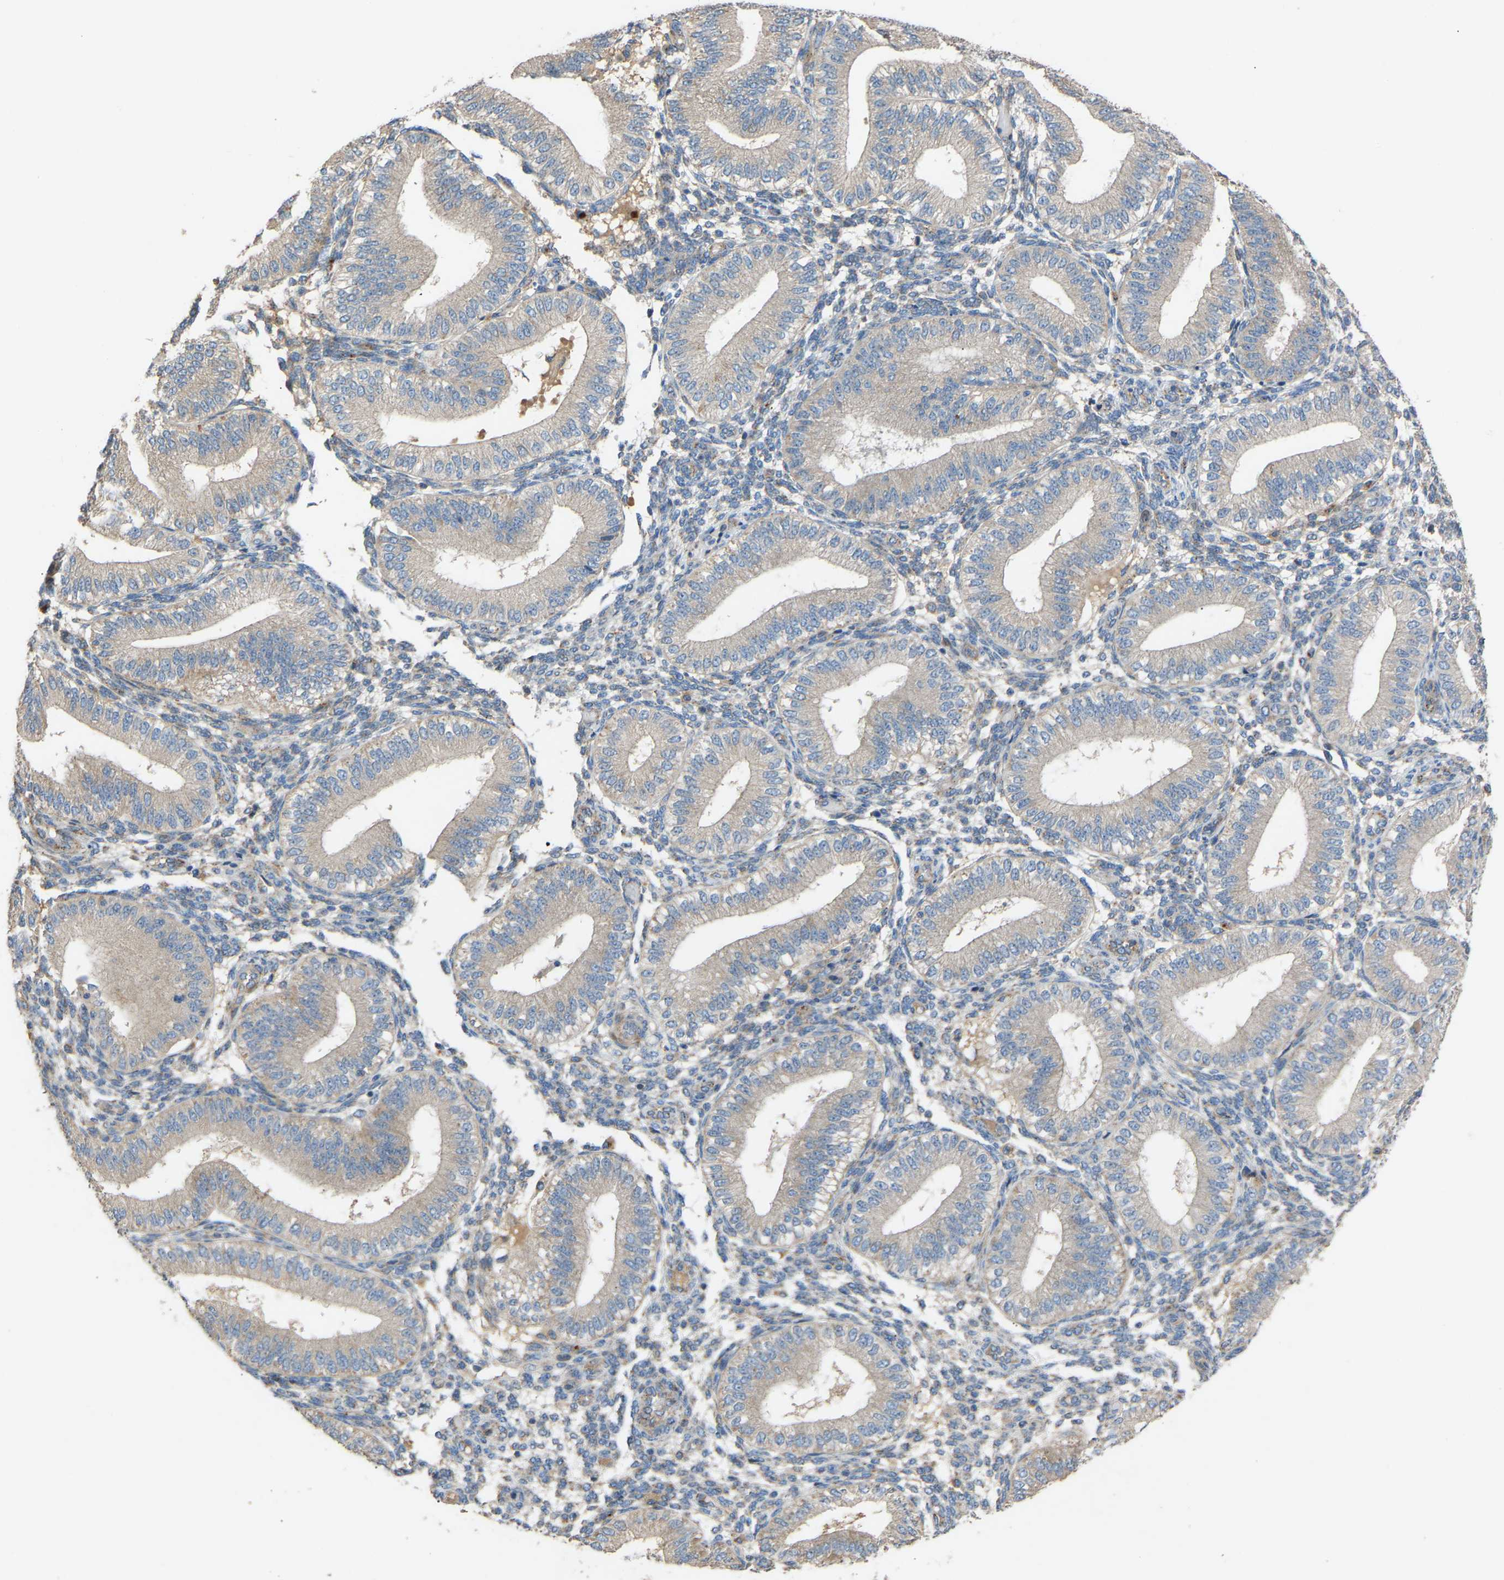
{"staining": {"intensity": "weak", "quantity": "<25%", "location": "cytoplasmic/membranous"}, "tissue": "endometrium", "cell_type": "Cells in endometrial stroma", "image_type": "normal", "snomed": [{"axis": "morphology", "description": "Normal tissue, NOS"}, {"axis": "topography", "description": "Endometrium"}], "caption": "This is a image of immunohistochemistry (IHC) staining of benign endometrium, which shows no expression in cells in endometrial stroma. (Stains: DAB (3,3'-diaminobenzidine) immunohistochemistry with hematoxylin counter stain, Microscopy: brightfield microscopy at high magnification).", "gene": "RGP1", "patient": {"sex": "female", "age": 39}}